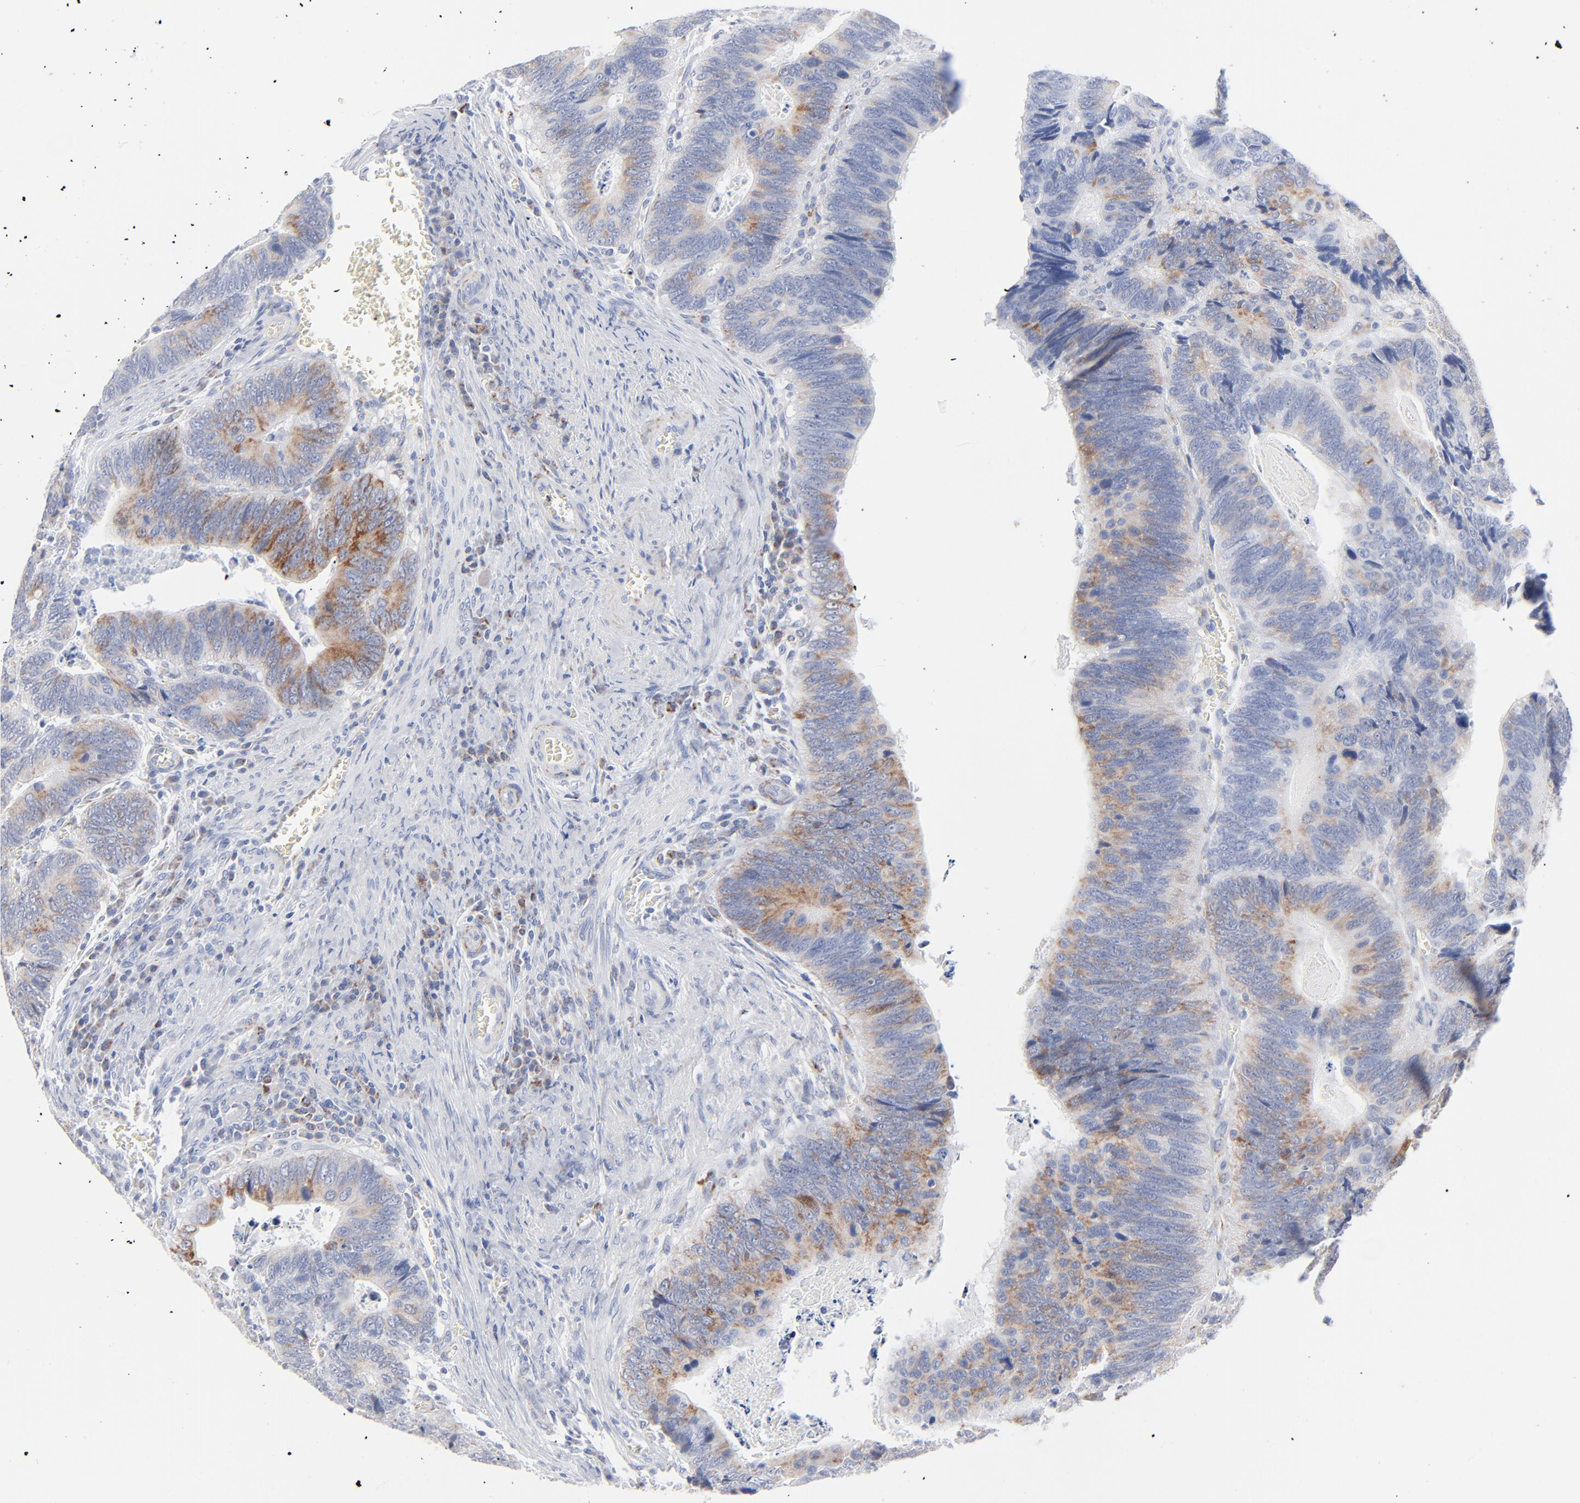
{"staining": {"intensity": "moderate", "quantity": "<25%", "location": "cytoplasmic/membranous"}, "tissue": "colorectal cancer", "cell_type": "Tumor cells", "image_type": "cancer", "snomed": [{"axis": "morphology", "description": "Adenocarcinoma, NOS"}, {"axis": "topography", "description": "Colon"}], "caption": "Immunohistochemical staining of human colorectal cancer demonstrates low levels of moderate cytoplasmic/membranous protein staining in approximately <25% of tumor cells.", "gene": "CHCHD10", "patient": {"sex": "male", "age": 72}}